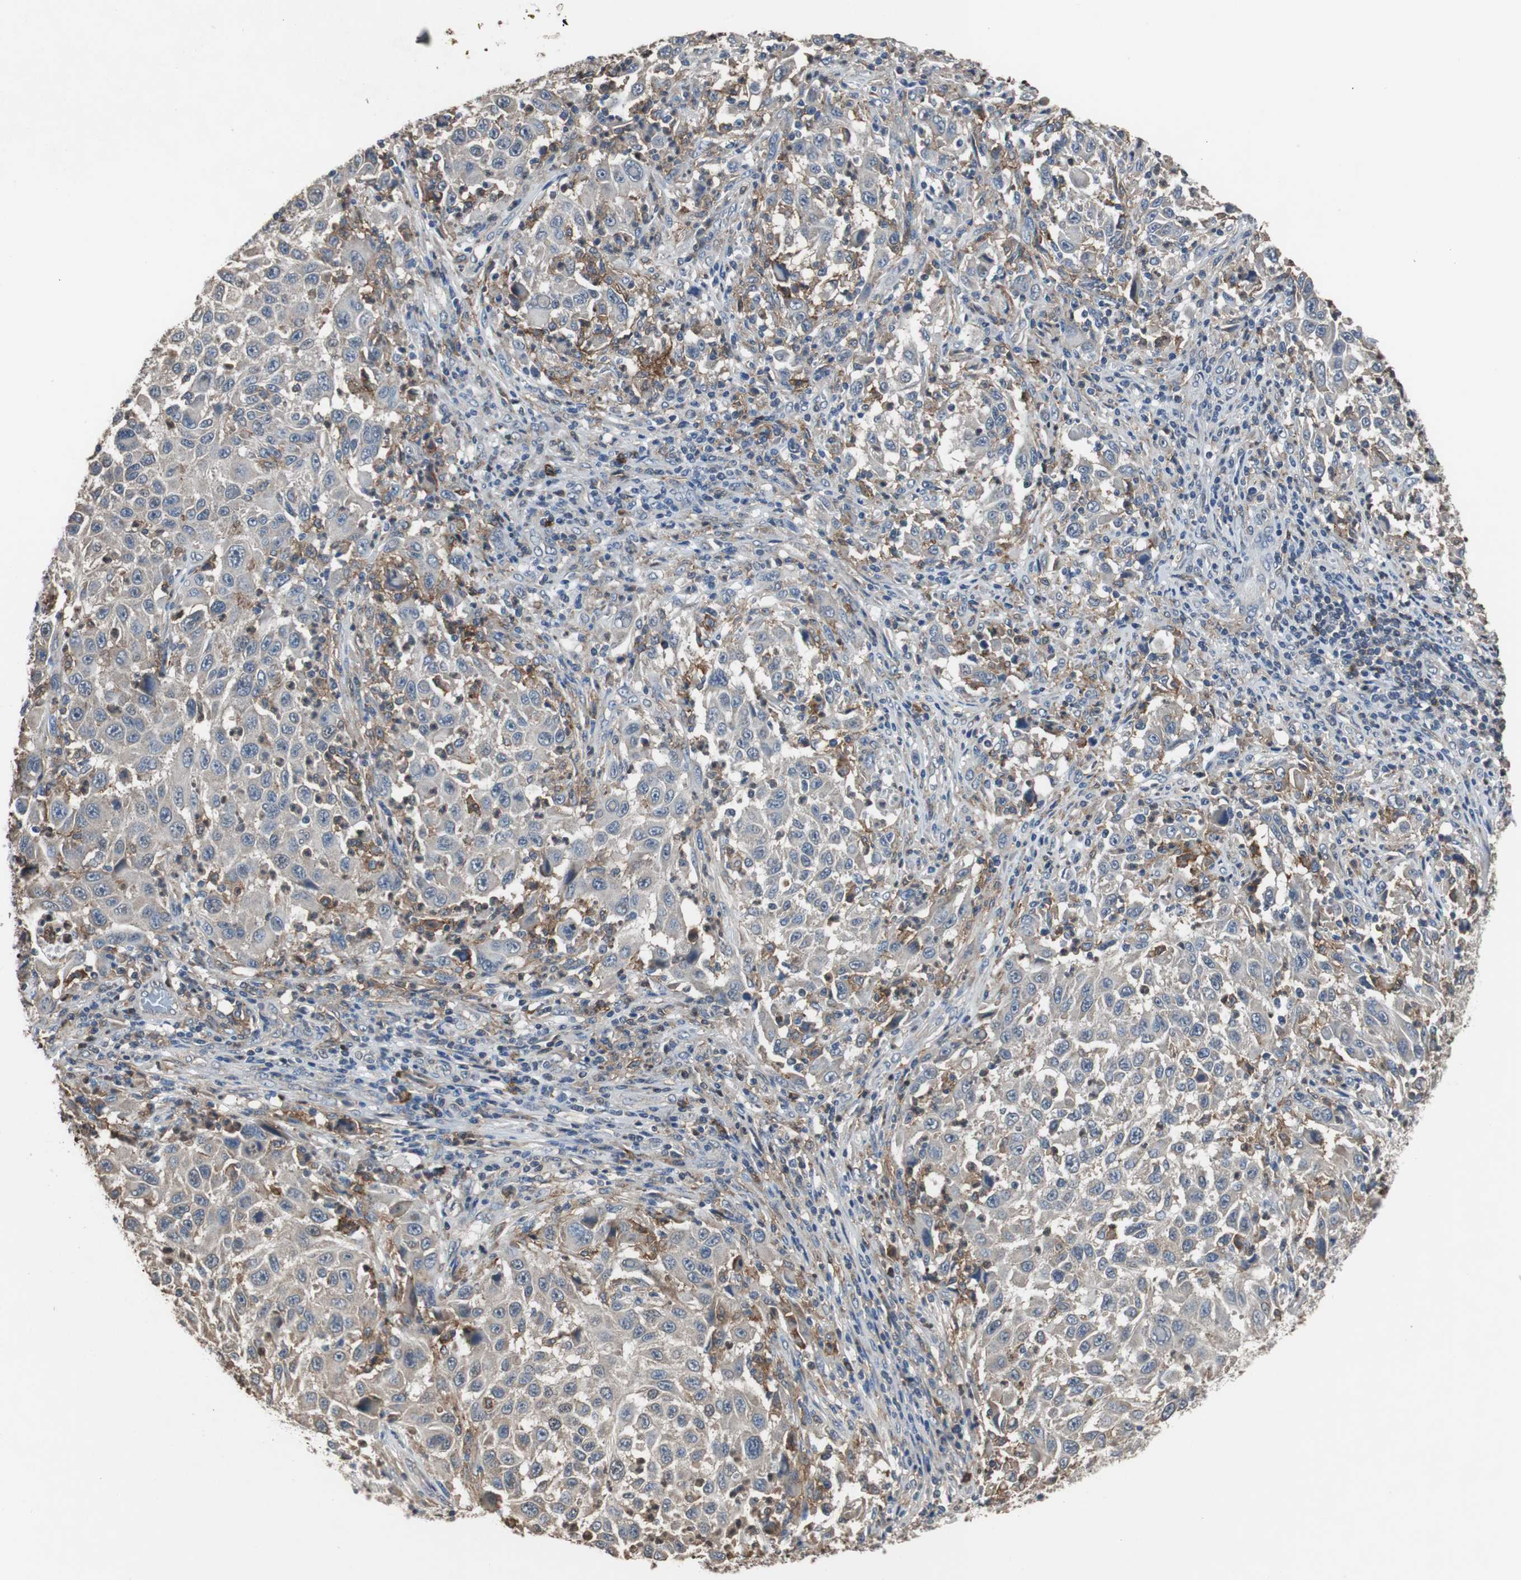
{"staining": {"intensity": "weak", "quantity": "25%-75%", "location": "cytoplasmic/membranous"}, "tissue": "melanoma", "cell_type": "Tumor cells", "image_type": "cancer", "snomed": [{"axis": "morphology", "description": "Malignant melanoma, Metastatic site"}, {"axis": "topography", "description": "Lymph node"}], "caption": "The histopathology image shows staining of melanoma, revealing weak cytoplasmic/membranous protein staining (brown color) within tumor cells.", "gene": "SCIMP", "patient": {"sex": "male", "age": 61}}